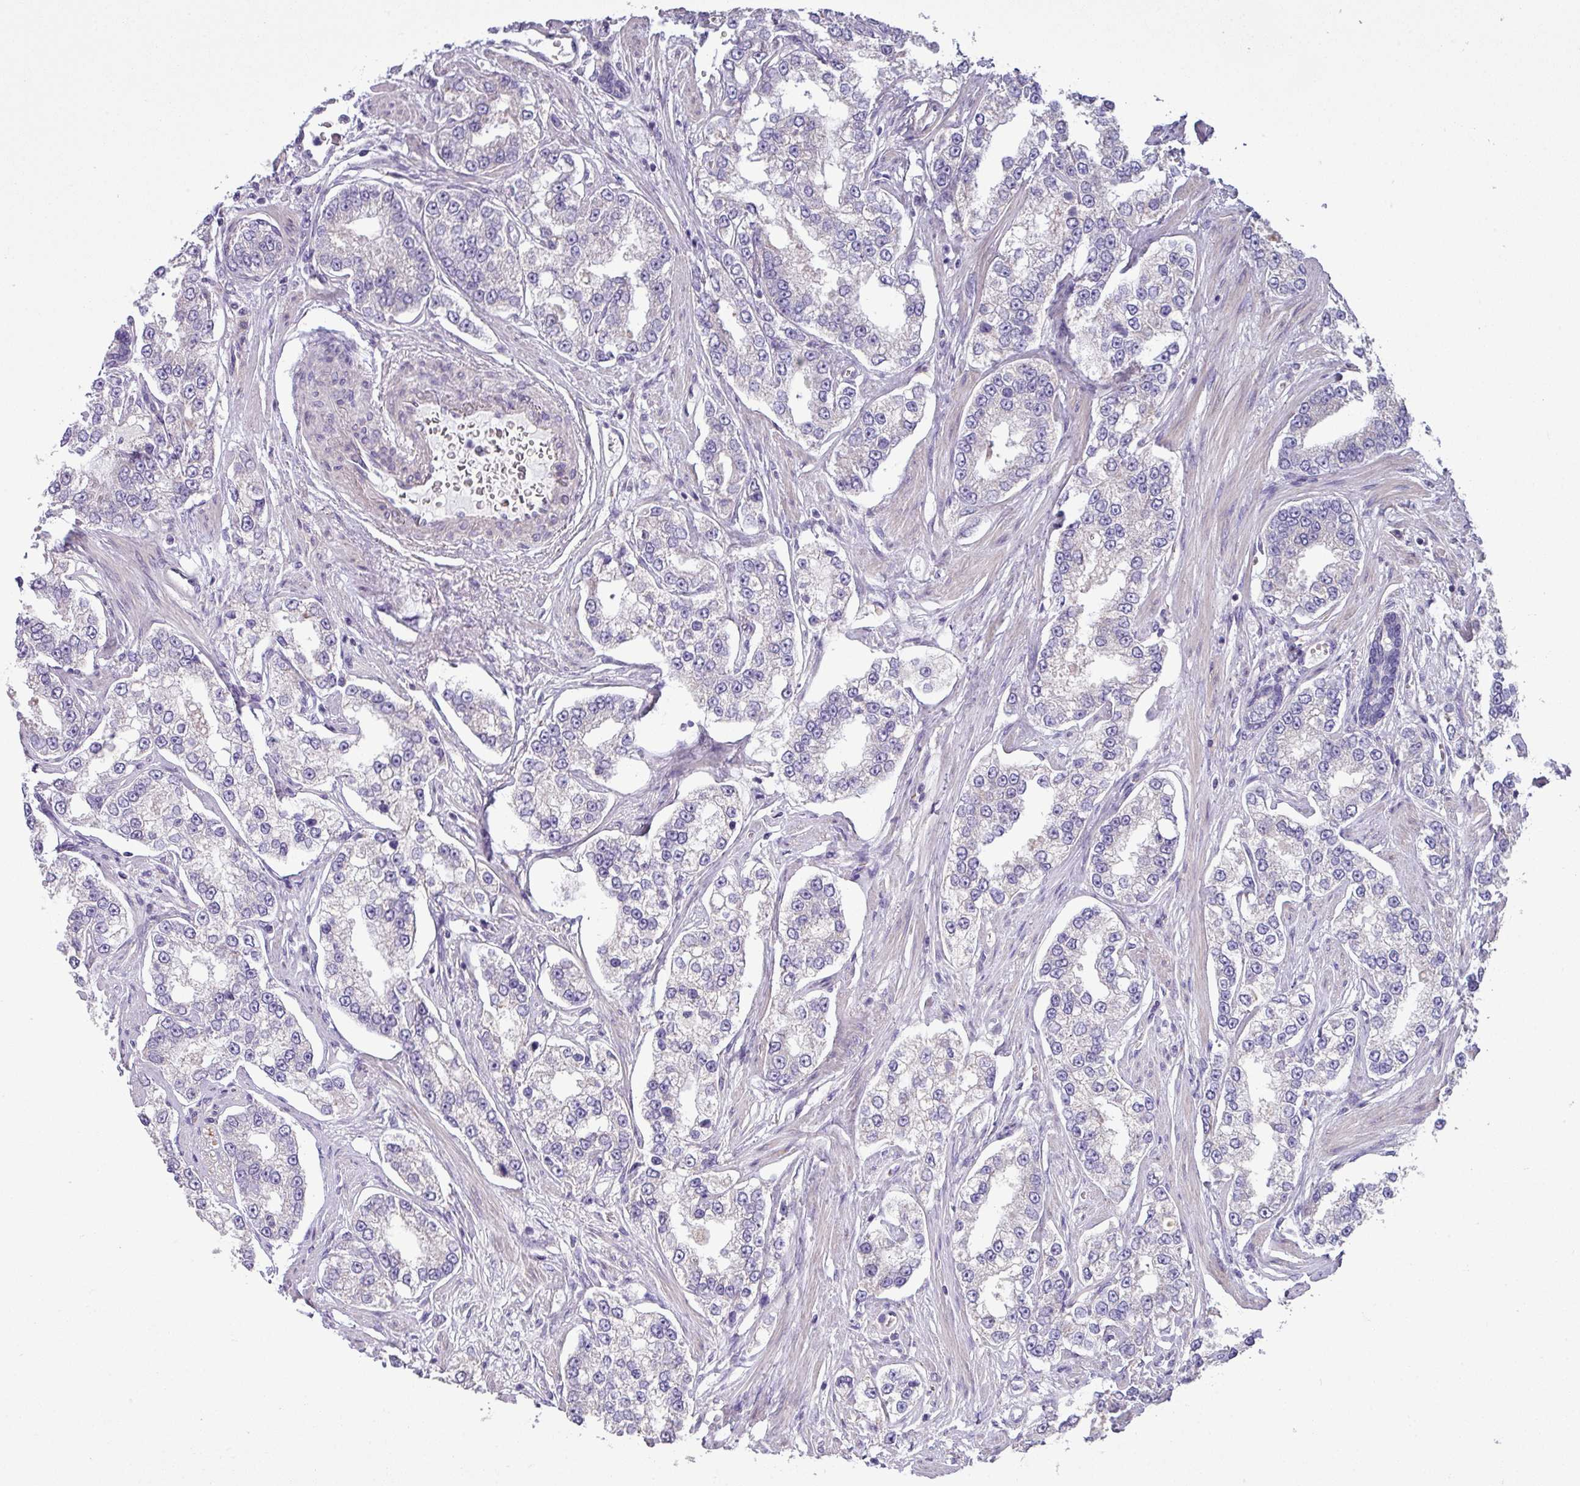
{"staining": {"intensity": "negative", "quantity": "none", "location": "none"}, "tissue": "prostate cancer", "cell_type": "Tumor cells", "image_type": "cancer", "snomed": [{"axis": "morphology", "description": "Normal tissue, NOS"}, {"axis": "morphology", "description": "Adenocarcinoma, High grade"}, {"axis": "topography", "description": "Prostate"}], "caption": "There is no significant staining in tumor cells of prostate cancer.", "gene": "IRGC", "patient": {"sex": "male", "age": 83}}